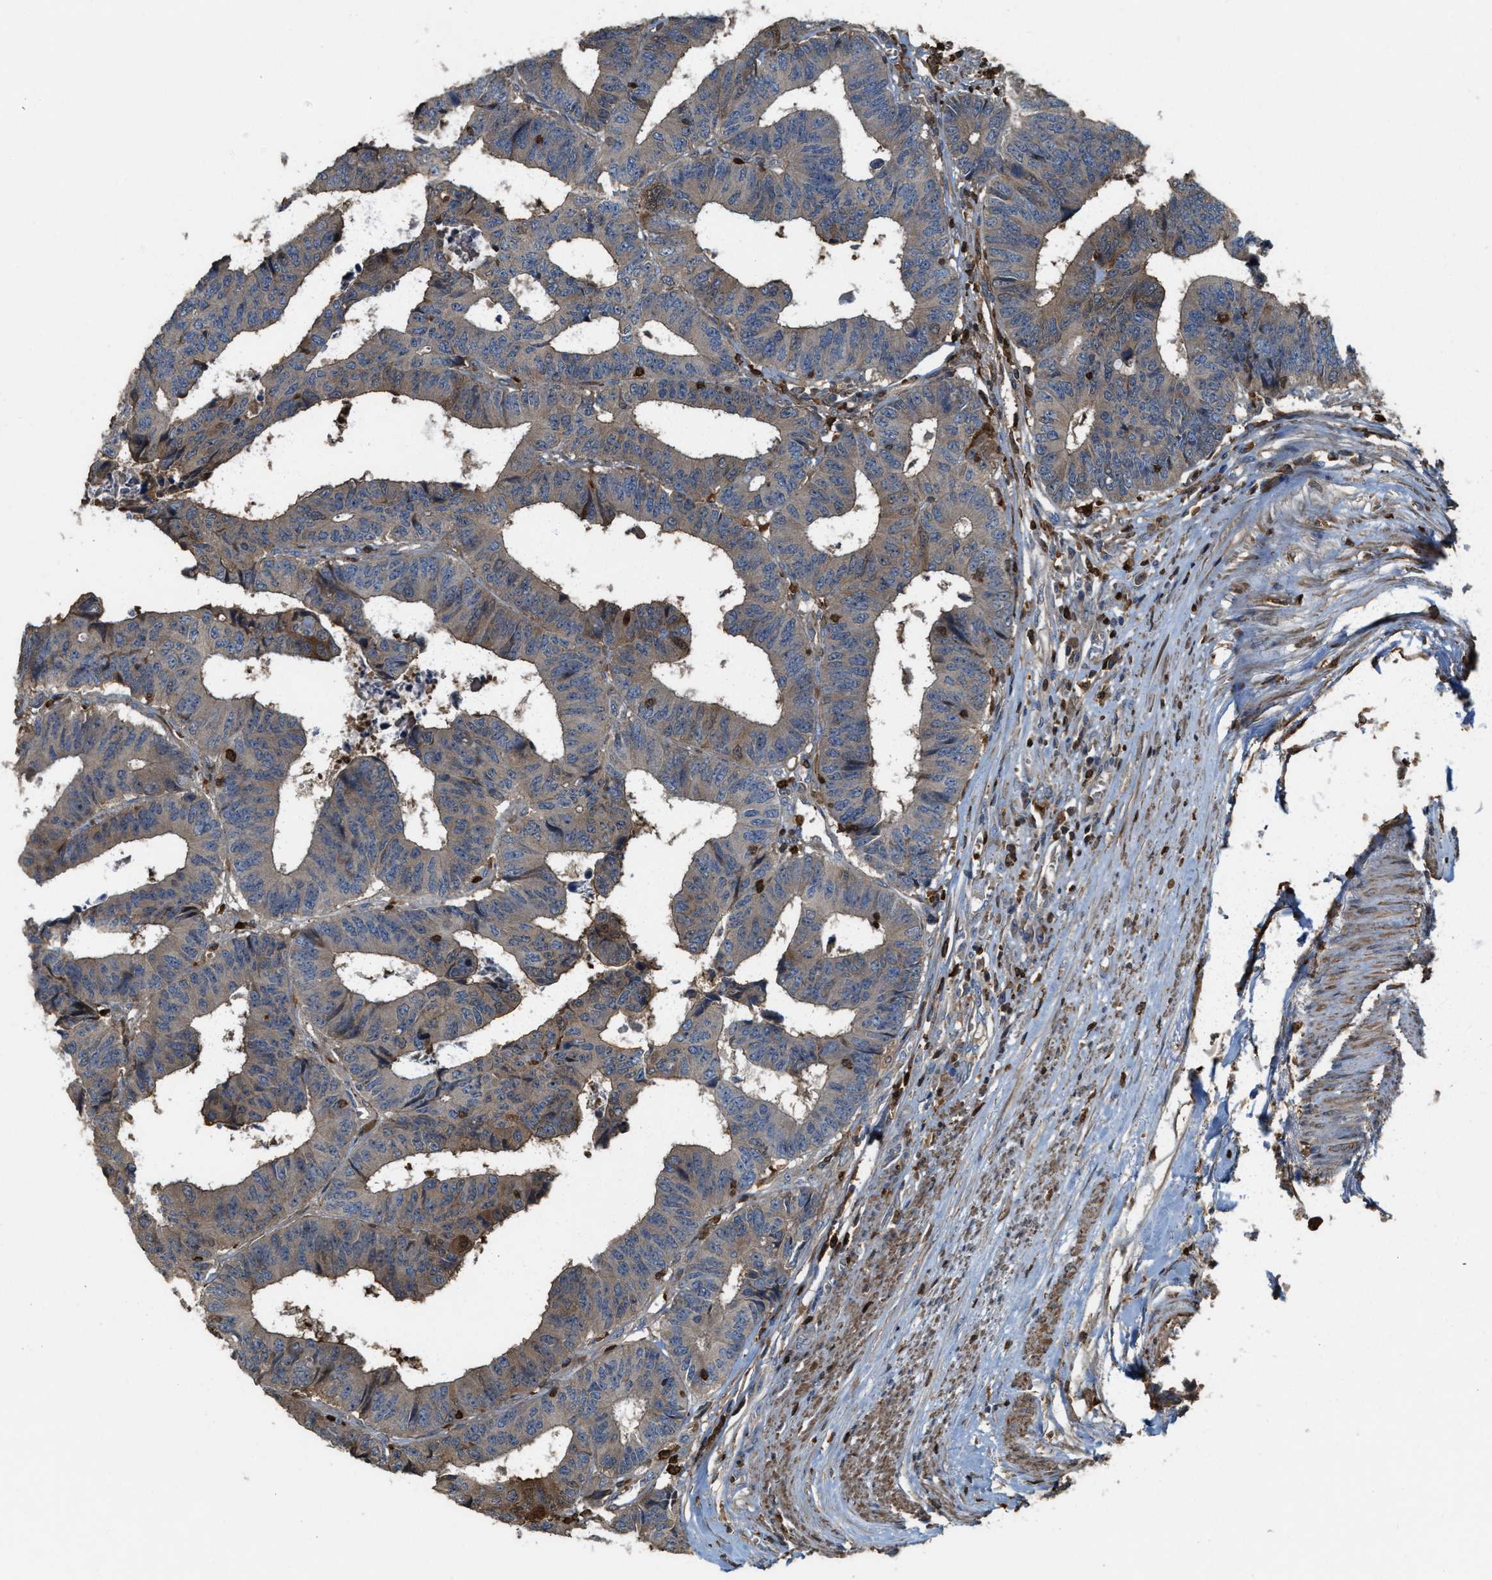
{"staining": {"intensity": "weak", "quantity": "25%-75%", "location": "cytoplasmic/membranous"}, "tissue": "colorectal cancer", "cell_type": "Tumor cells", "image_type": "cancer", "snomed": [{"axis": "morphology", "description": "Adenocarcinoma, NOS"}, {"axis": "topography", "description": "Rectum"}], "caption": "Colorectal adenocarcinoma was stained to show a protein in brown. There is low levels of weak cytoplasmic/membranous expression in about 25%-75% of tumor cells.", "gene": "SERPINB5", "patient": {"sex": "male", "age": 84}}